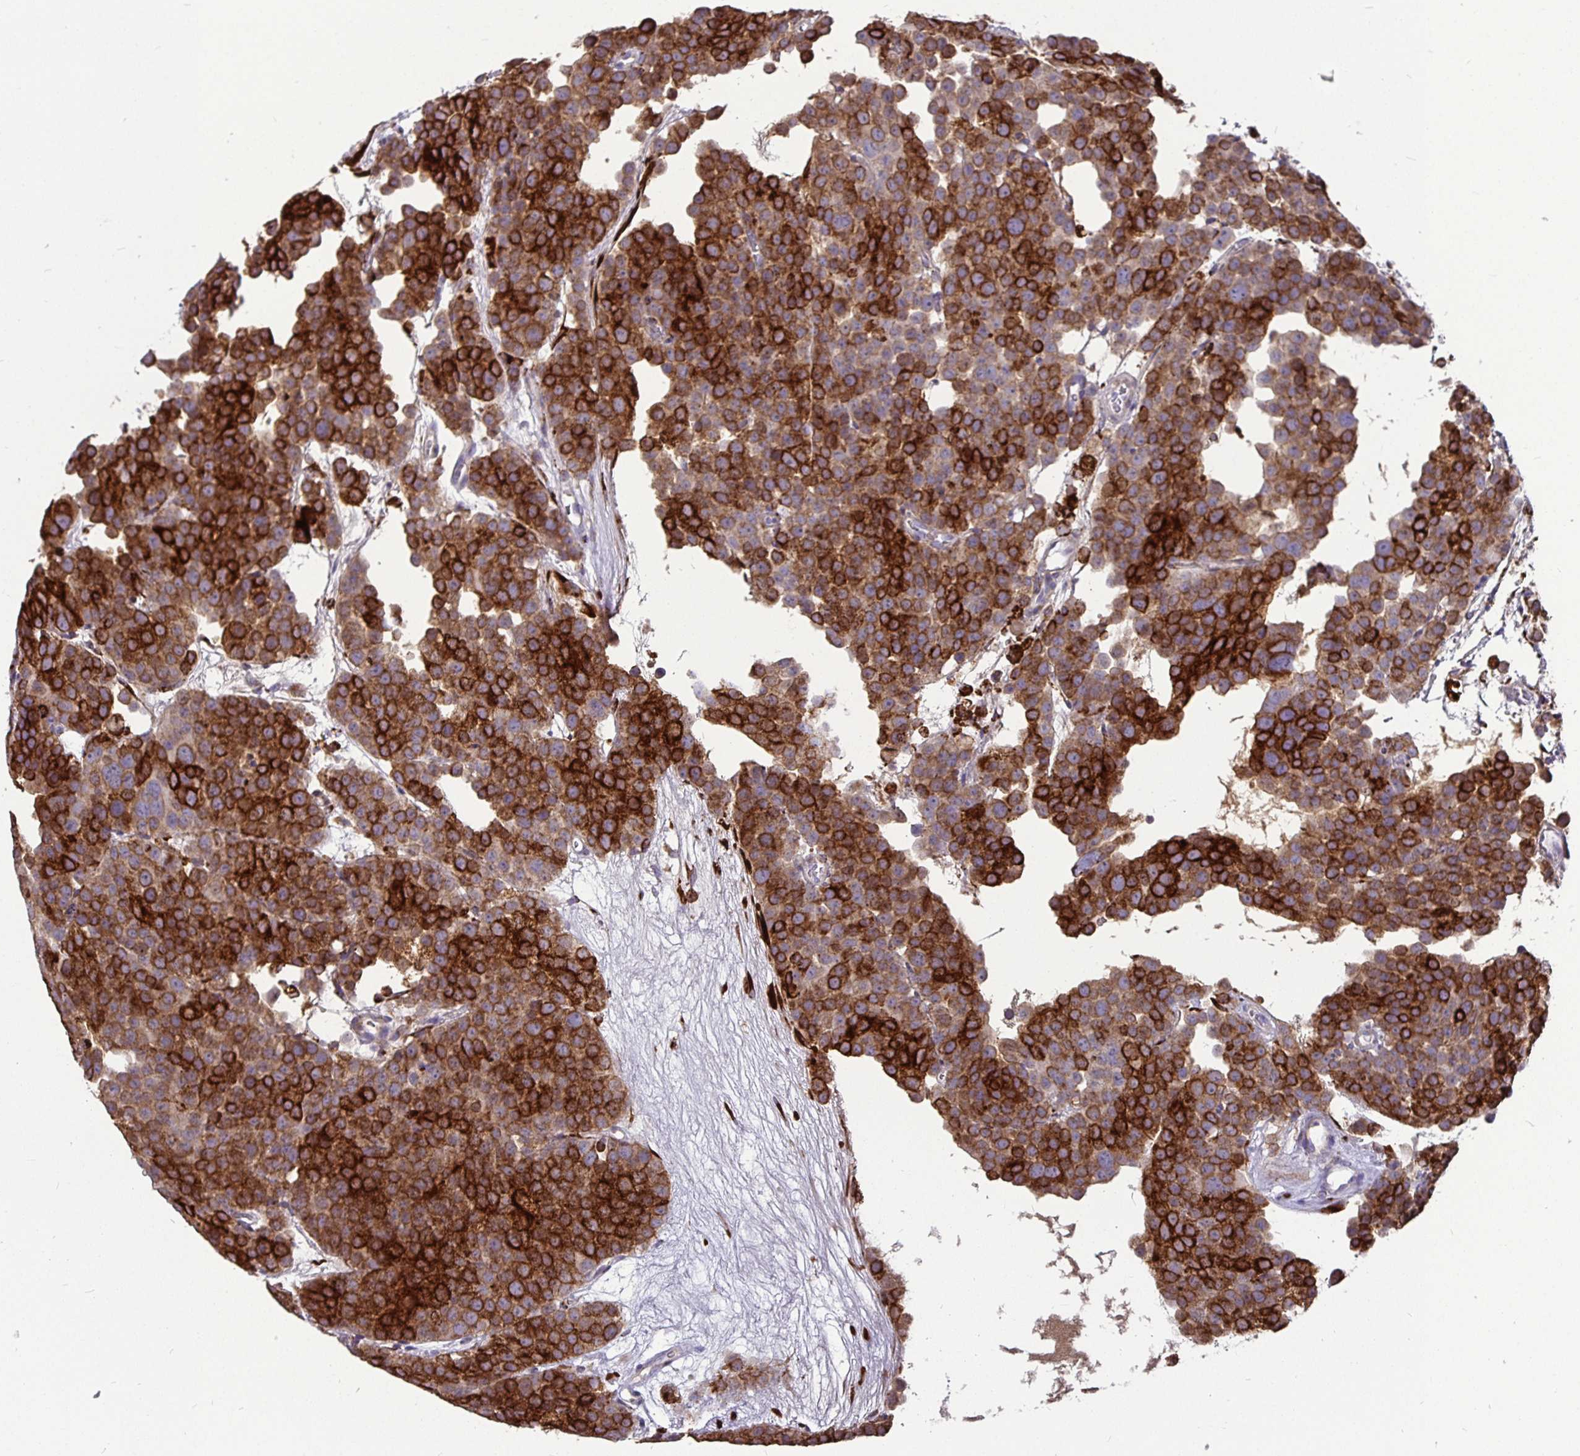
{"staining": {"intensity": "strong", "quantity": ">75%", "location": "cytoplasmic/membranous"}, "tissue": "testis cancer", "cell_type": "Tumor cells", "image_type": "cancer", "snomed": [{"axis": "morphology", "description": "Seminoma, NOS"}, {"axis": "topography", "description": "Testis"}], "caption": "This is a micrograph of immunohistochemistry (IHC) staining of testis cancer (seminoma), which shows strong staining in the cytoplasmic/membranous of tumor cells.", "gene": "P4HA2", "patient": {"sex": "male", "age": 71}}